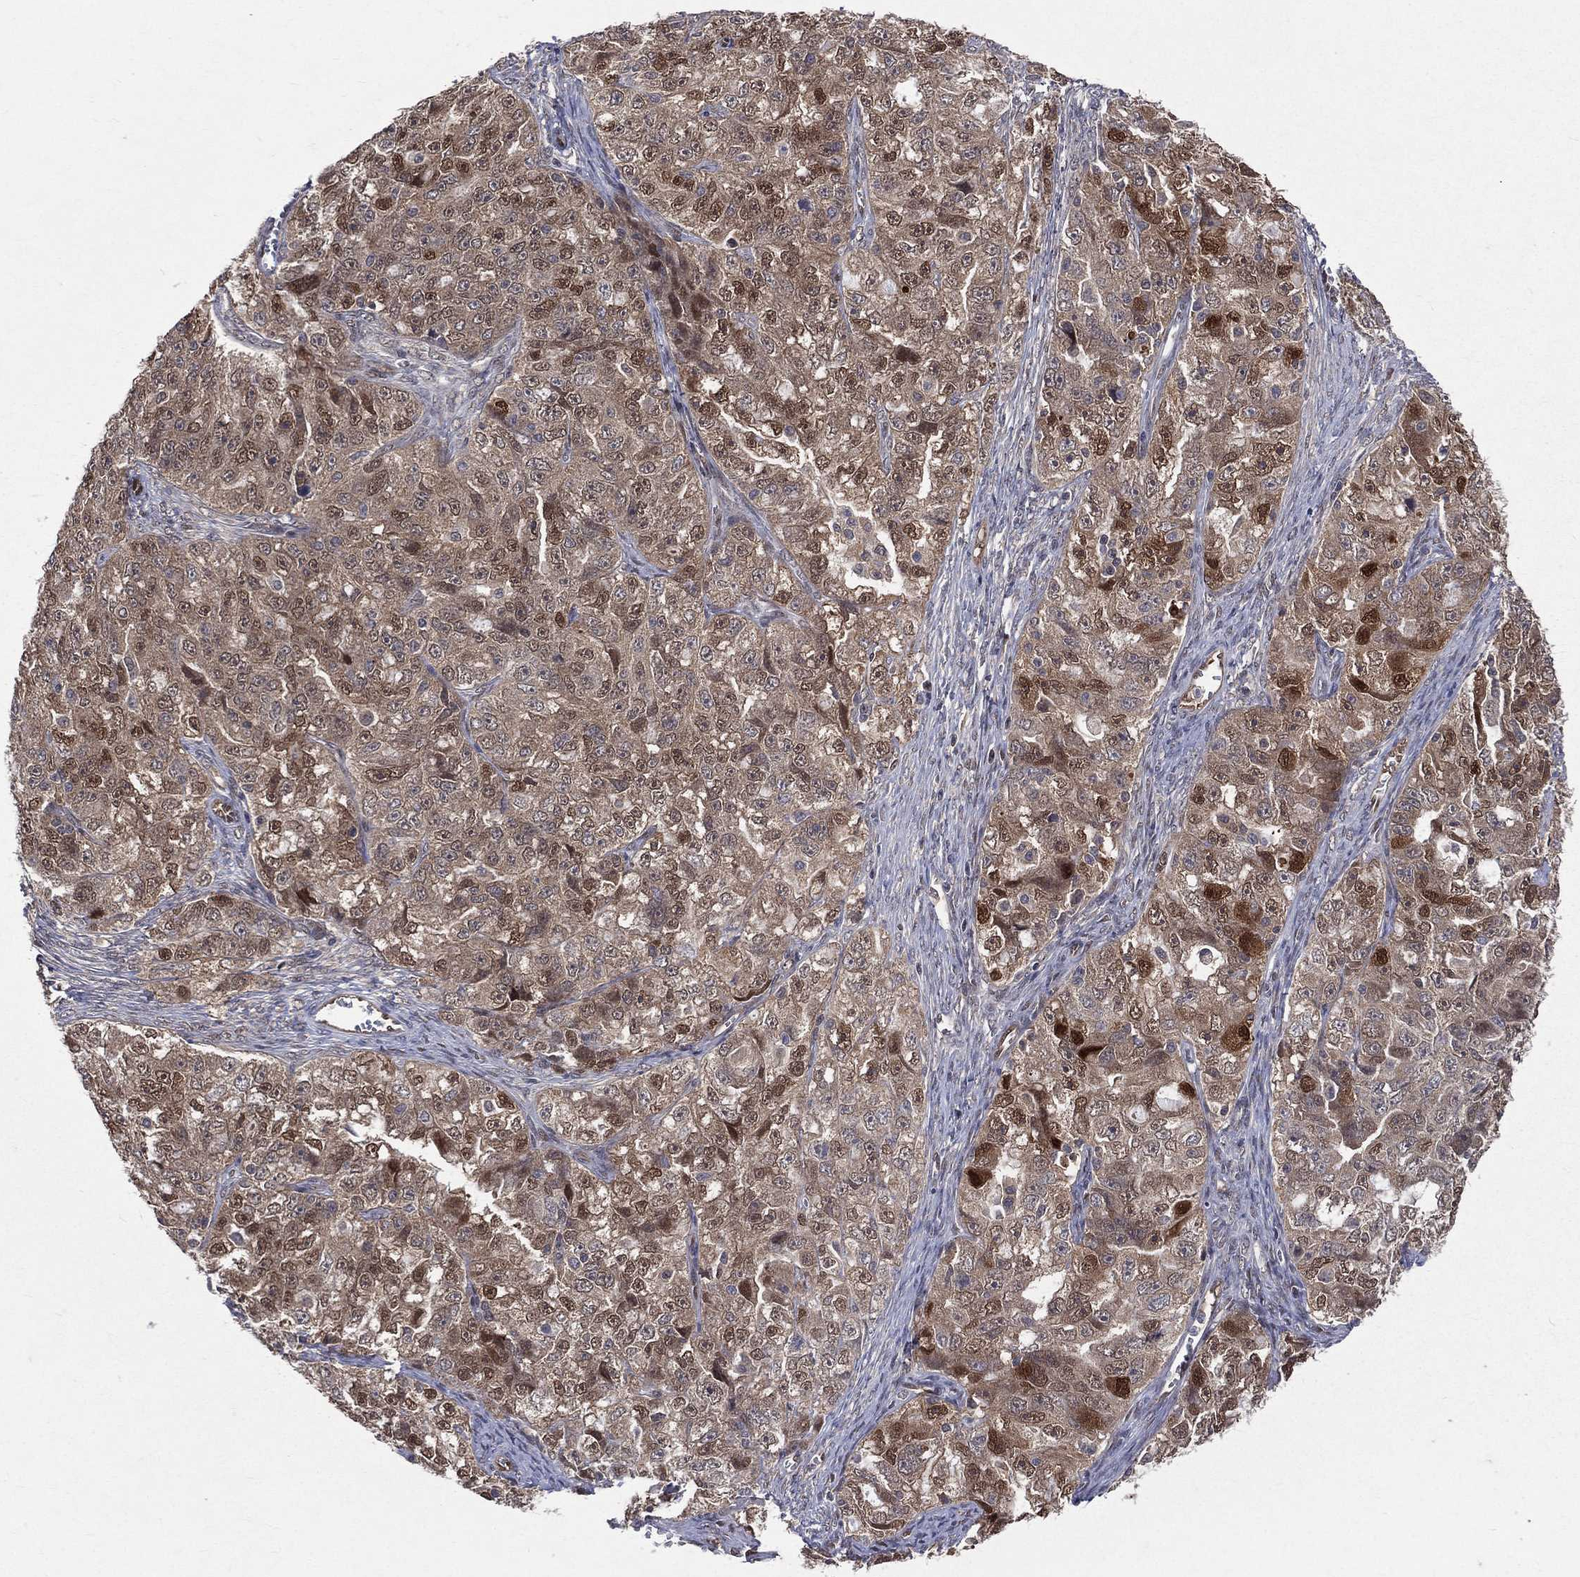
{"staining": {"intensity": "moderate", "quantity": "25%-75%", "location": "nuclear"}, "tissue": "ovarian cancer", "cell_type": "Tumor cells", "image_type": "cancer", "snomed": [{"axis": "morphology", "description": "Cystadenocarcinoma, serous, NOS"}, {"axis": "topography", "description": "Ovary"}], "caption": "Serous cystadenocarcinoma (ovarian) stained with DAB immunohistochemistry demonstrates medium levels of moderate nuclear staining in approximately 25%-75% of tumor cells.", "gene": "GMPR2", "patient": {"sex": "female", "age": 51}}